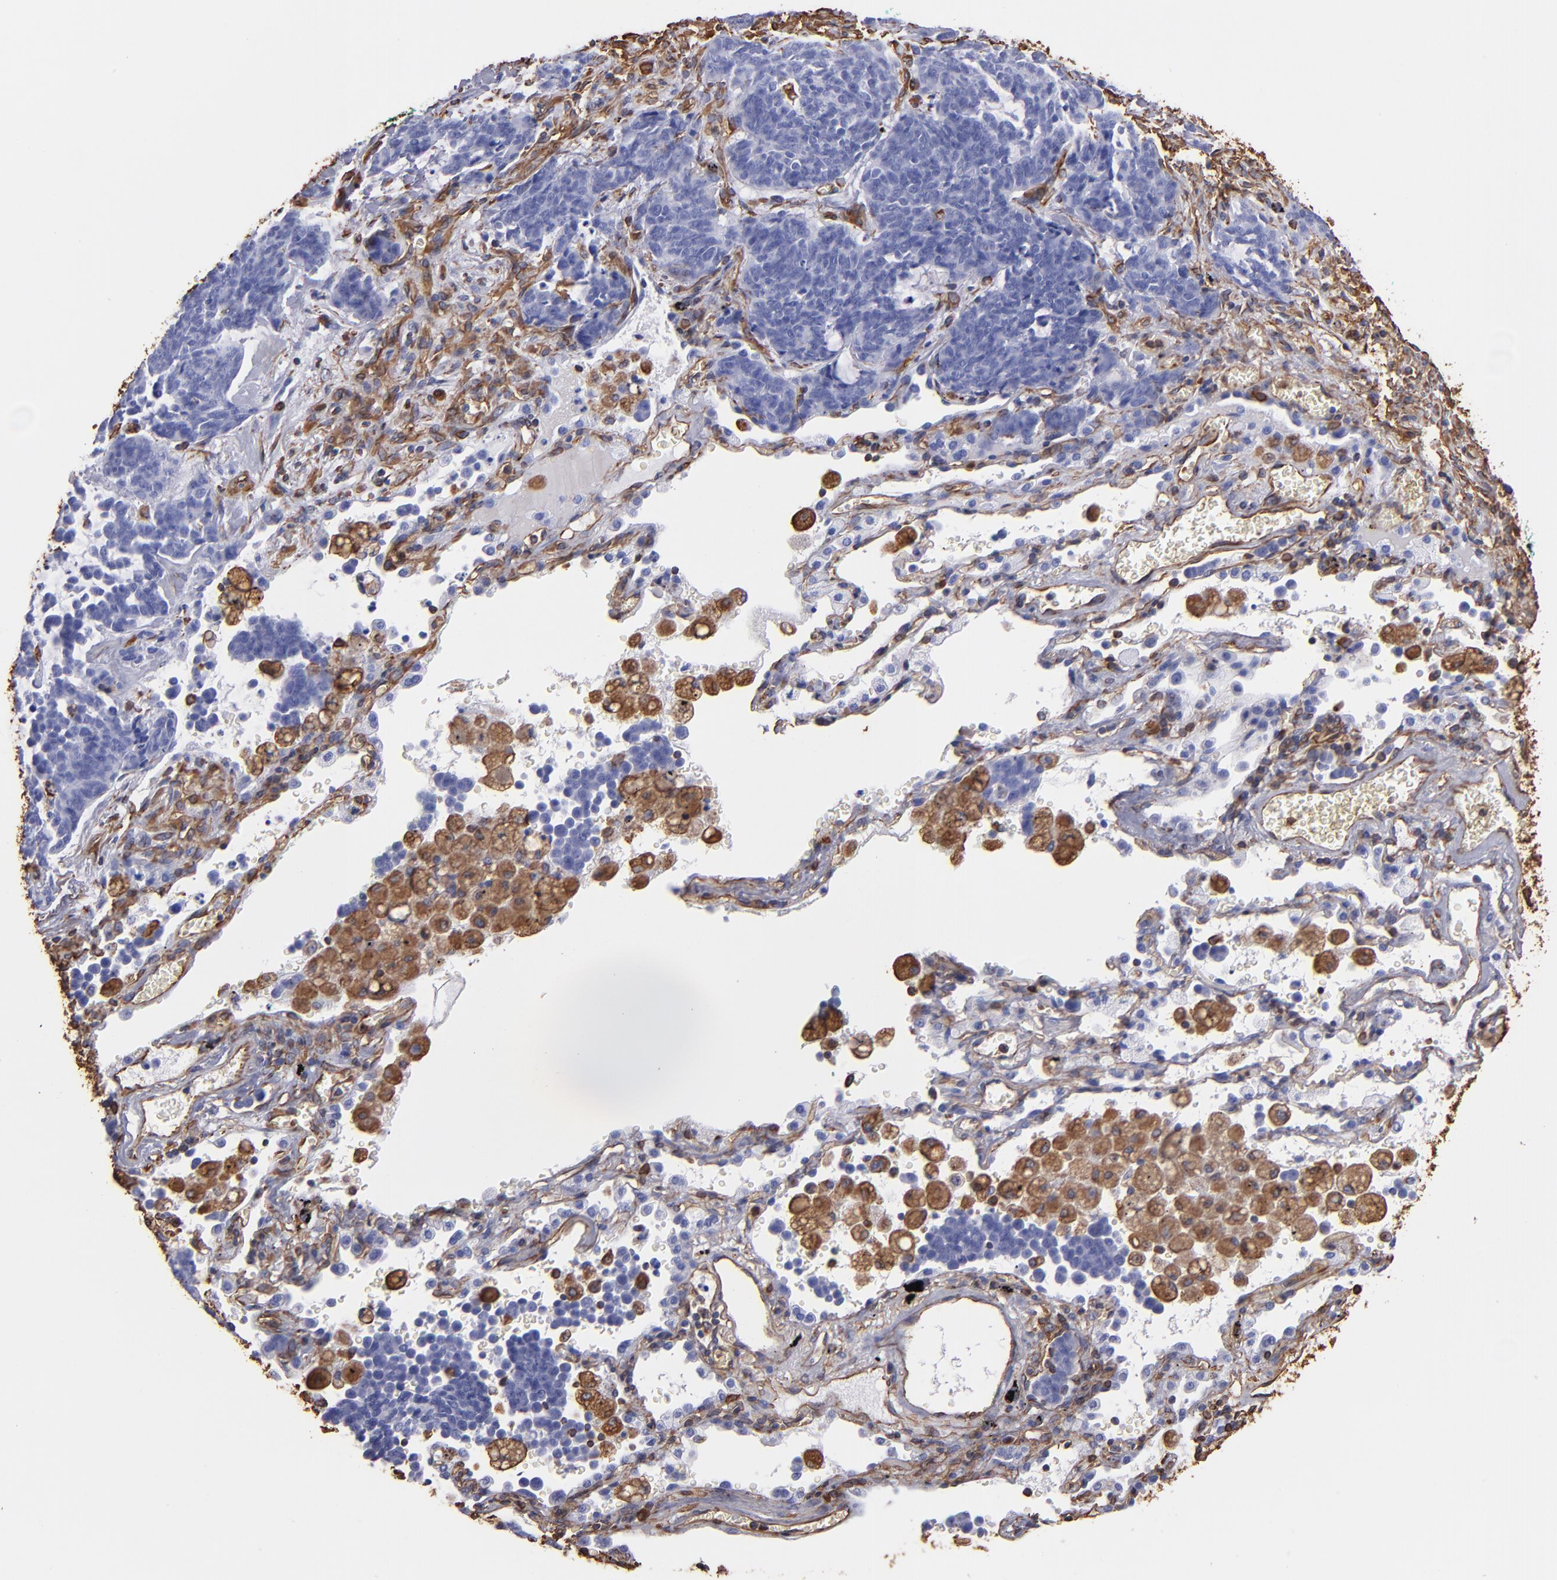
{"staining": {"intensity": "negative", "quantity": "none", "location": "none"}, "tissue": "lung cancer", "cell_type": "Tumor cells", "image_type": "cancer", "snomed": [{"axis": "morphology", "description": "Neoplasm, malignant, NOS"}, {"axis": "topography", "description": "Lung"}], "caption": "Immunohistochemical staining of neoplasm (malignant) (lung) shows no significant positivity in tumor cells.", "gene": "VIM", "patient": {"sex": "female", "age": 58}}